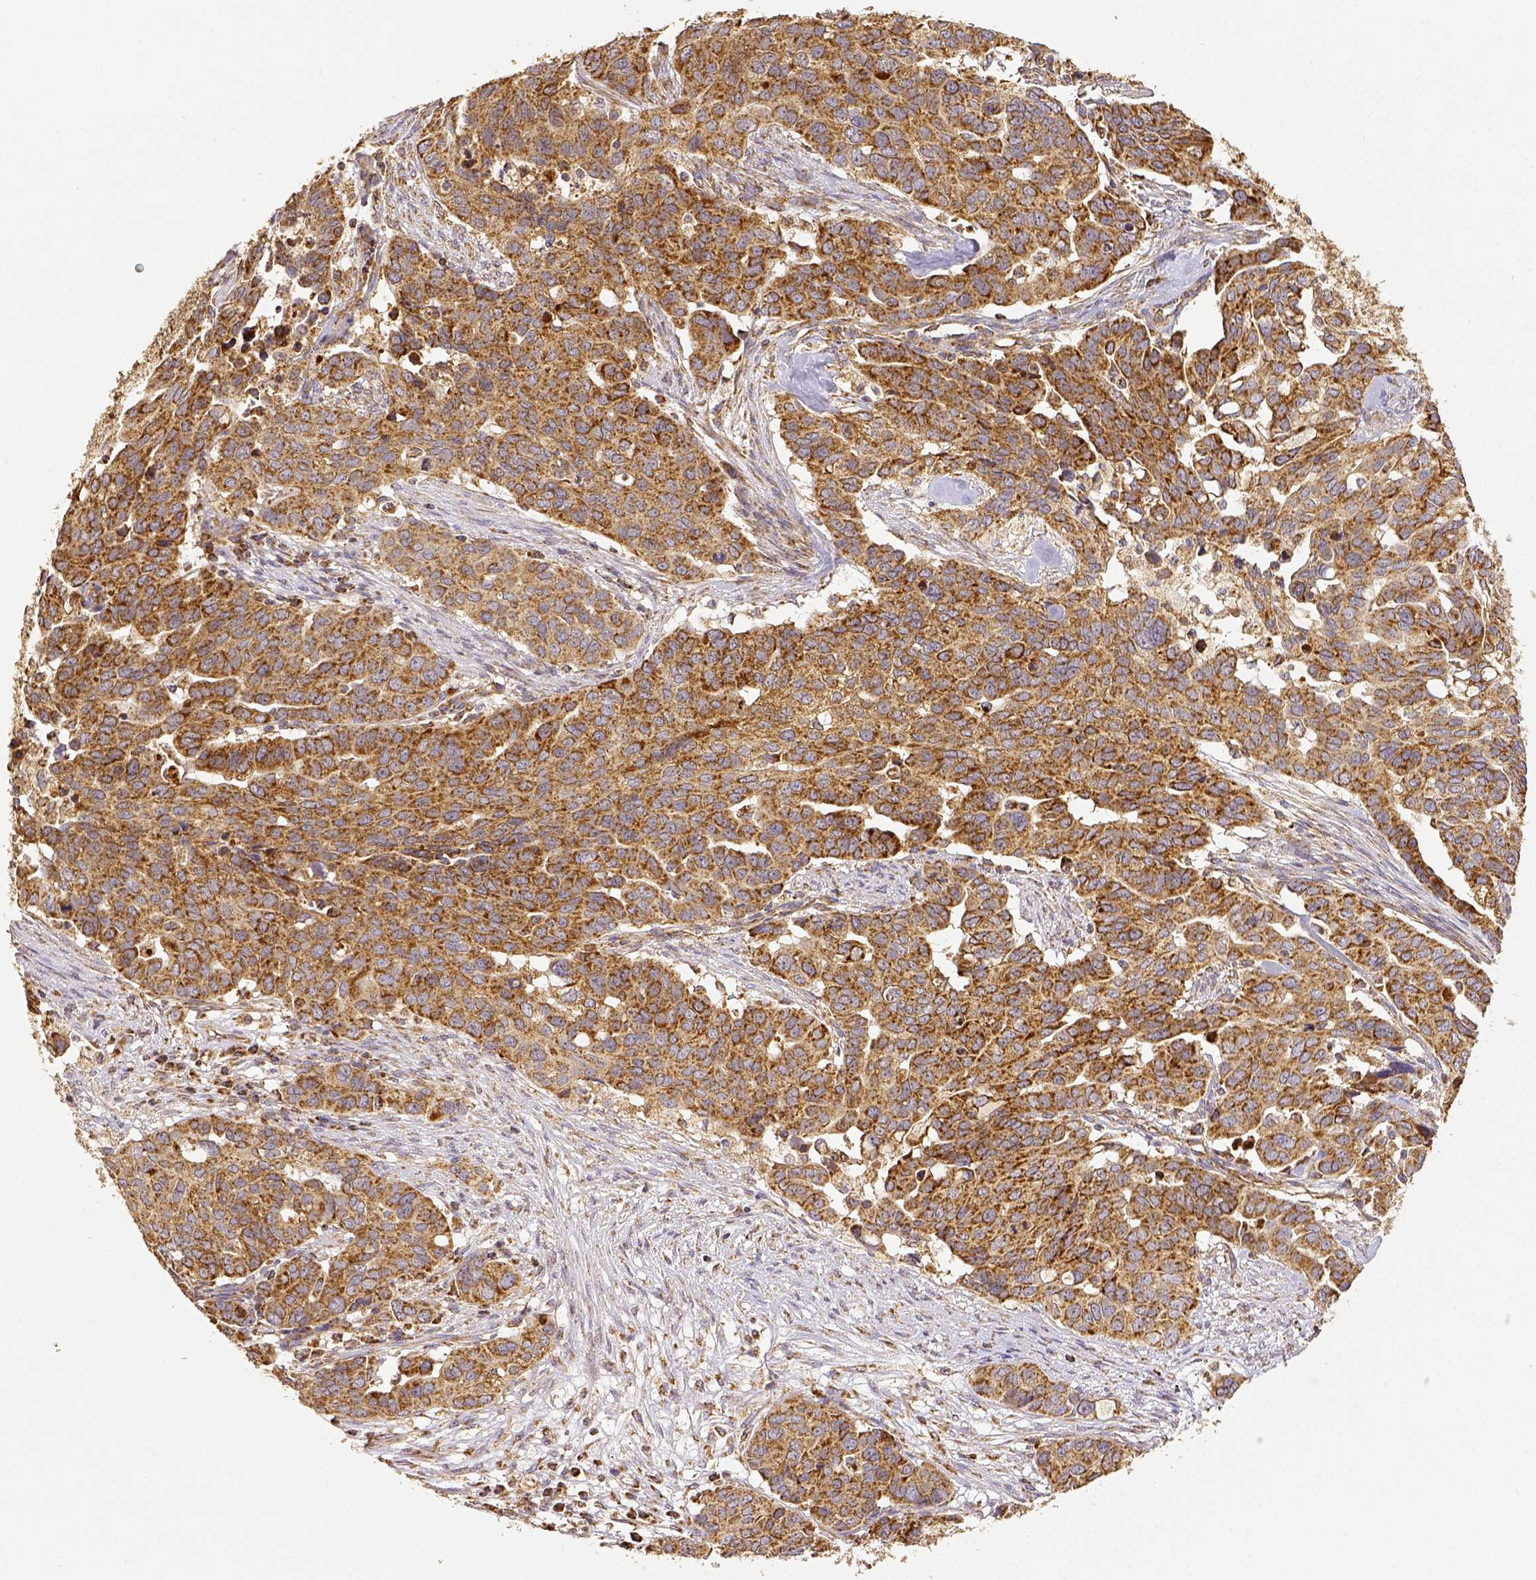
{"staining": {"intensity": "moderate", "quantity": ">75%", "location": "cytoplasmic/membranous"}, "tissue": "ovarian cancer", "cell_type": "Tumor cells", "image_type": "cancer", "snomed": [{"axis": "morphology", "description": "Carcinoma, endometroid"}, {"axis": "topography", "description": "Ovary"}], "caption": "Protein expression by IHC exhibits moderate cytoplasmic/membranous staining in approximately >75% of tumor cells in ovarian cancer (endometroid carcinoma). The staining was performed using DAB to visualize the protein expression in brown, while the nuclei were stained in blue with hematoxylin (Magnification: 20x).", "gene": "SDHB", "patient": {"sex": "female", "age": 78}}